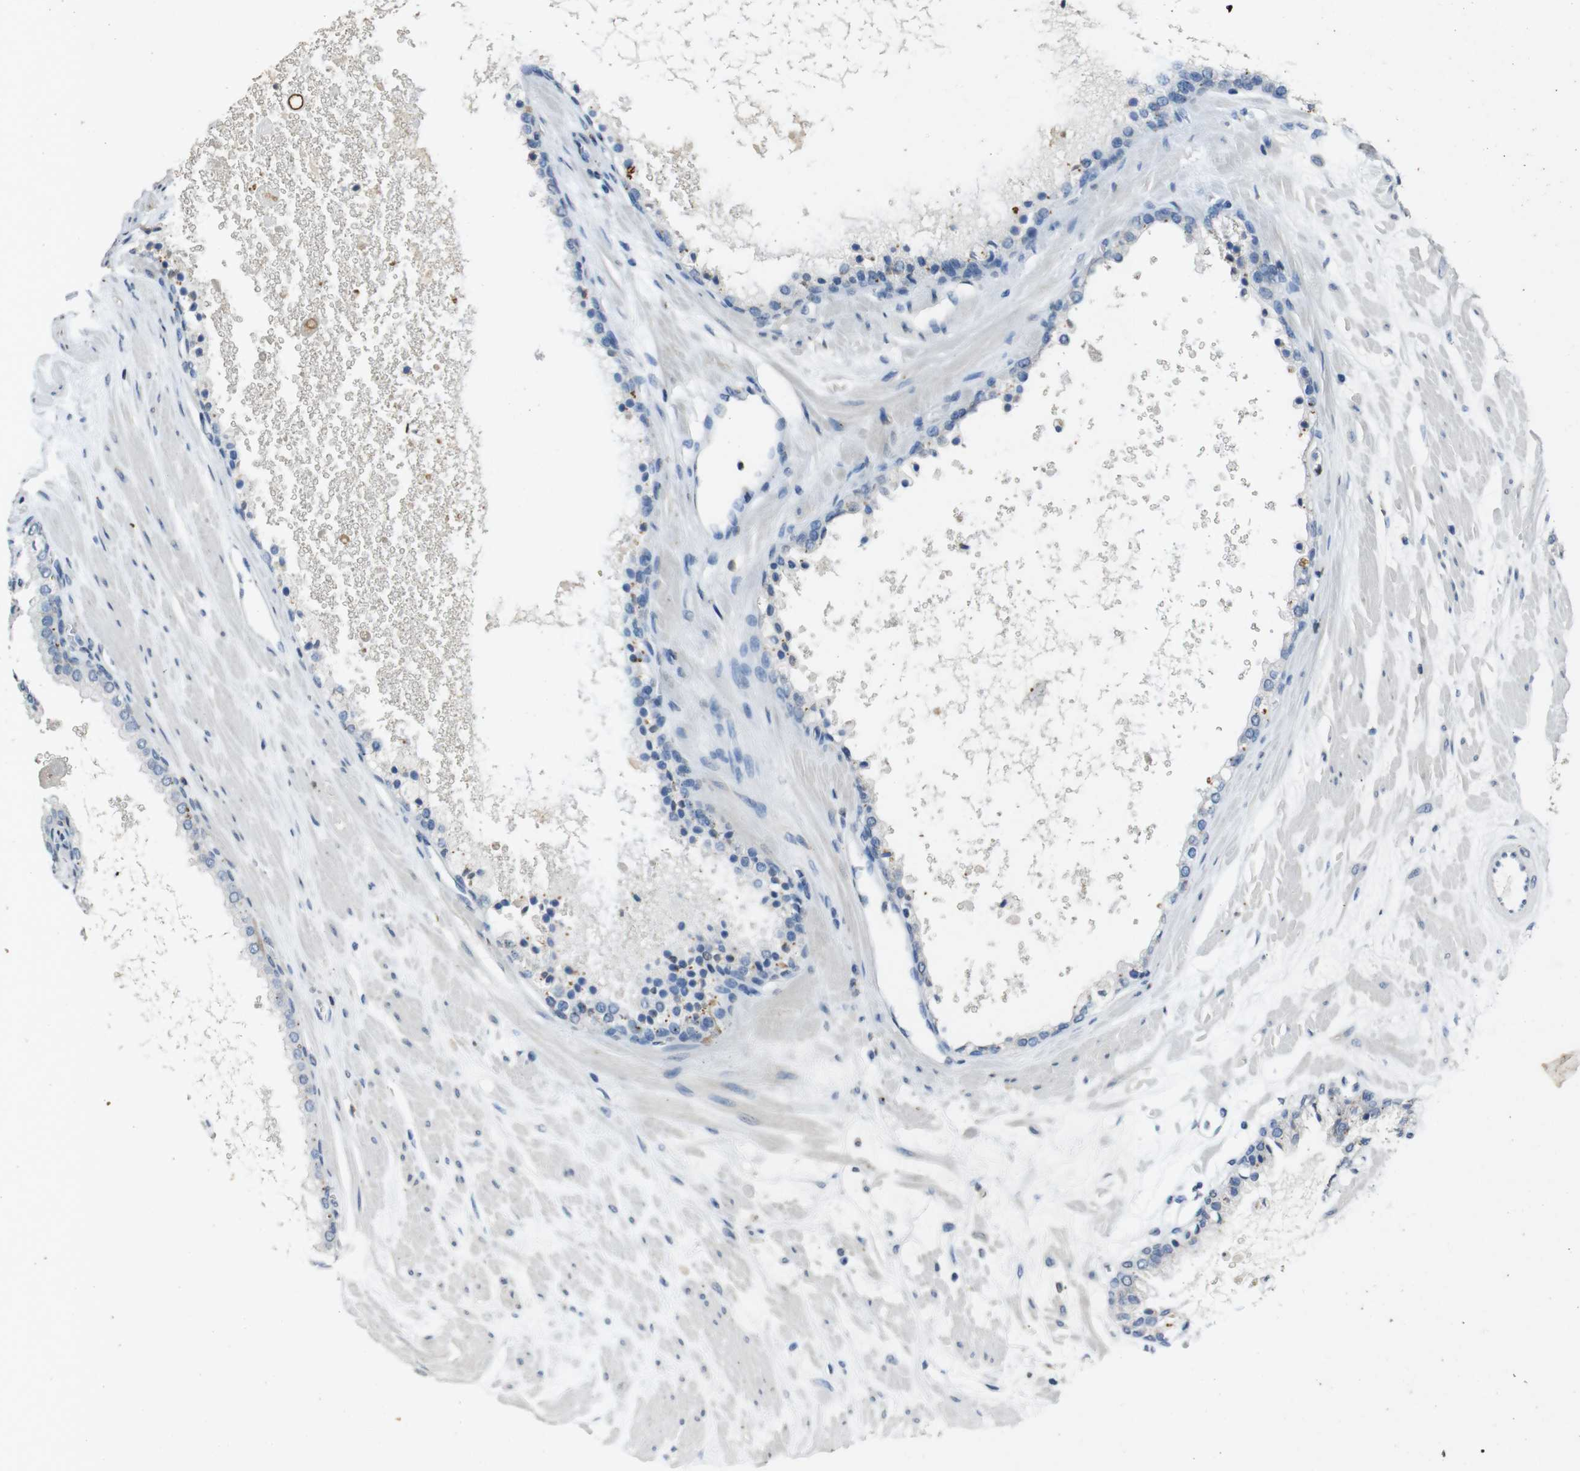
{"staining": {"intensity": "negative", "quantity": "none", "location": "none"}, "tissue": "prostate cancer", "cell_type": "Tumor cells", "image_type": "cancer", "snomed": [{"axis": "morphology", "description": "Adenocarcinoma, High grade"}, {"axis": "topography", "description": "Prostate"}], "caption": "Immunohistochemistry photomicrograph of human prostate cancer stained for a protein (brown), which reveals no staining in tumor cells. (Stains: DAB (3,3'-diaminobenzidine) immunohistochemistry (IHC) with hematoxylin counter stain, Microscopy: brightfield microscopy at high magnification).", "gene": "STBD1", "patient": {"sex": "male", "age": 65}}